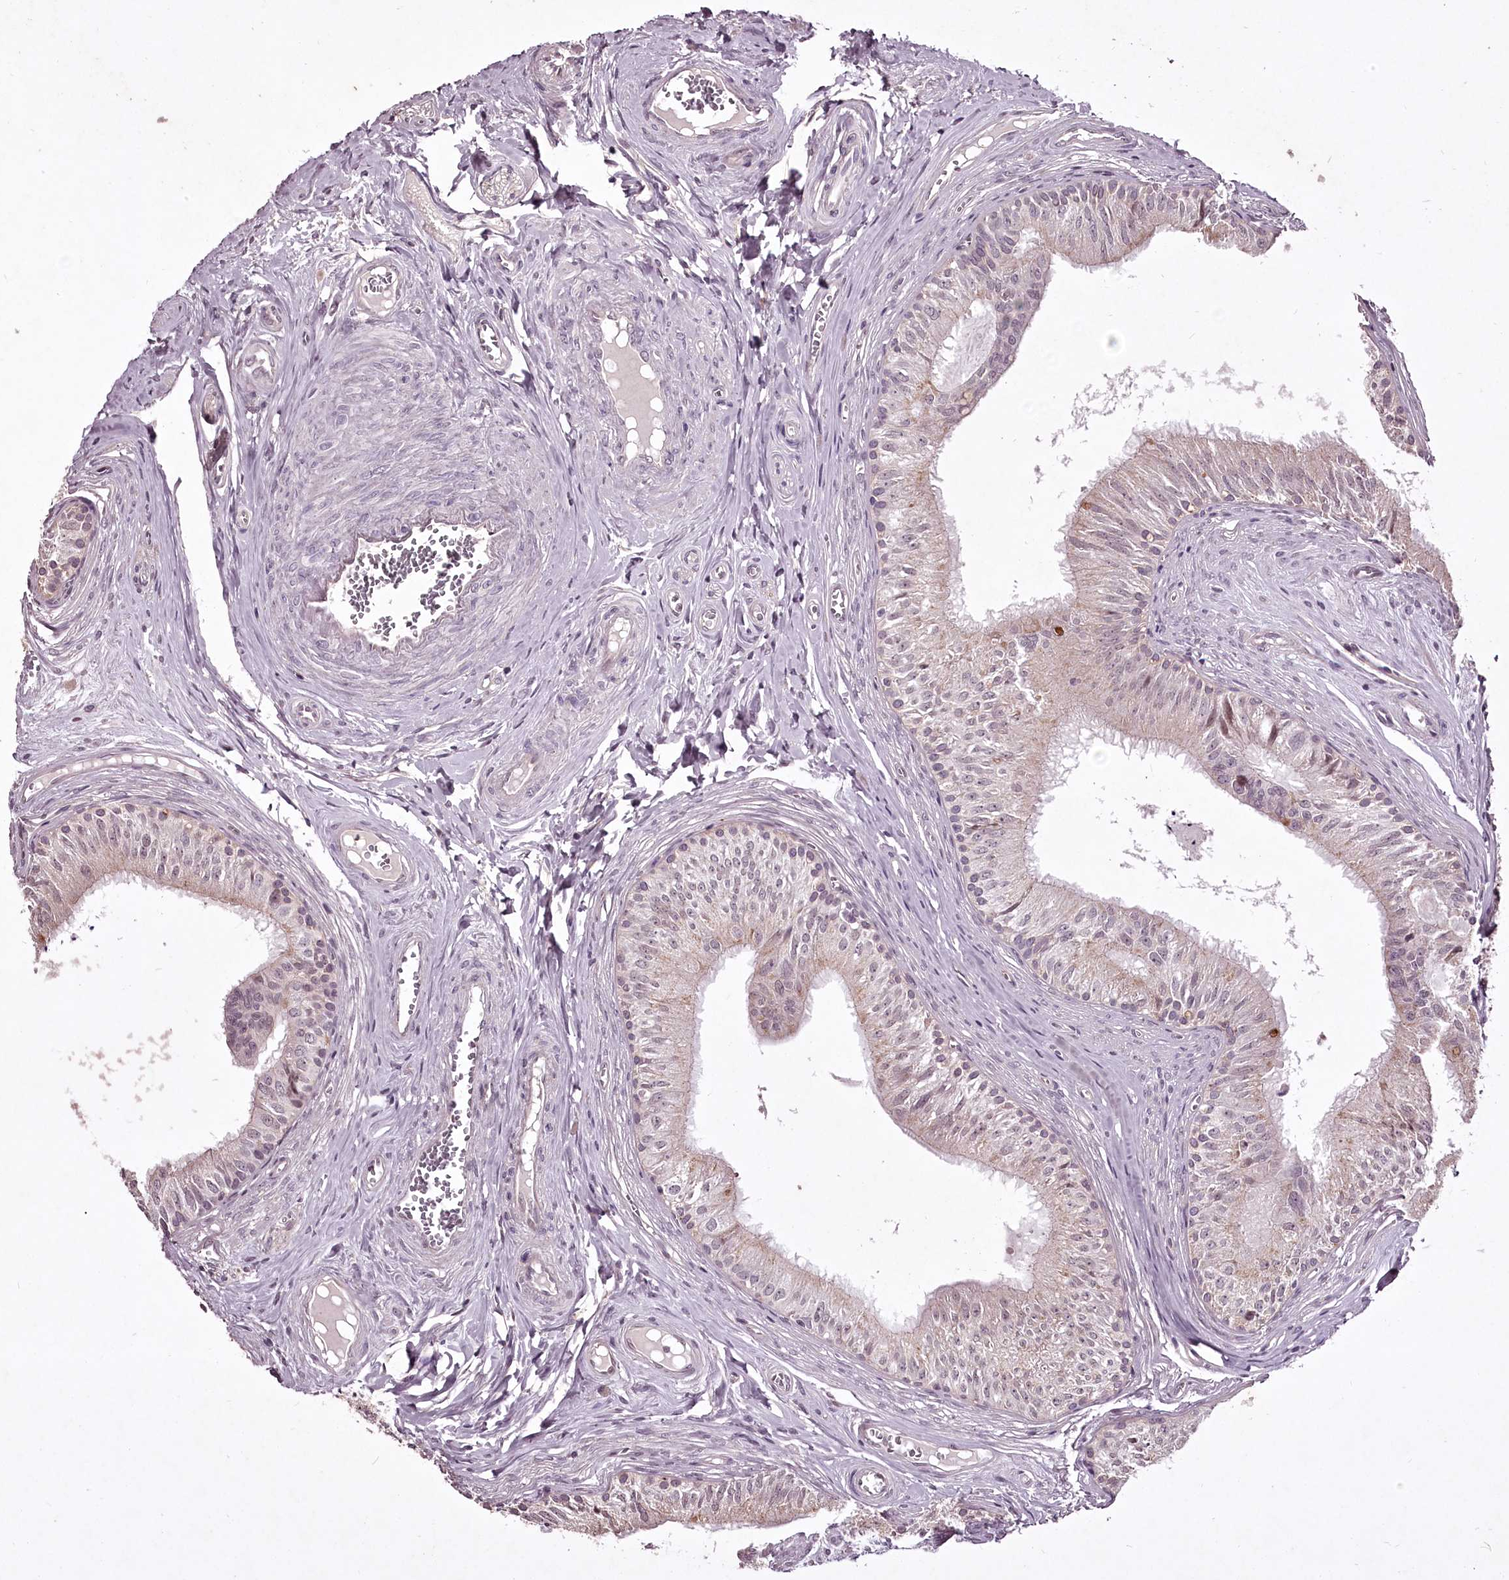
{"staining": {"intensity": "weak", "quantity": "<25%", "location": "cytoplasmic/membranous"}, "tissue": "epididymis", "cell_type": "Glandular cells", "image_type": "normal", "snomed": [{"axis": "morphology", "description": "Normal tissue, NOS"}, {"axis": "topography", "description": "Epididymis"}], "caption": "This is an IHC photomicrograph of normal epididymis. There is no expression in glandular cells.", "gene": "ADRA1D", "patient": {"sex": "male", "age": 46}}